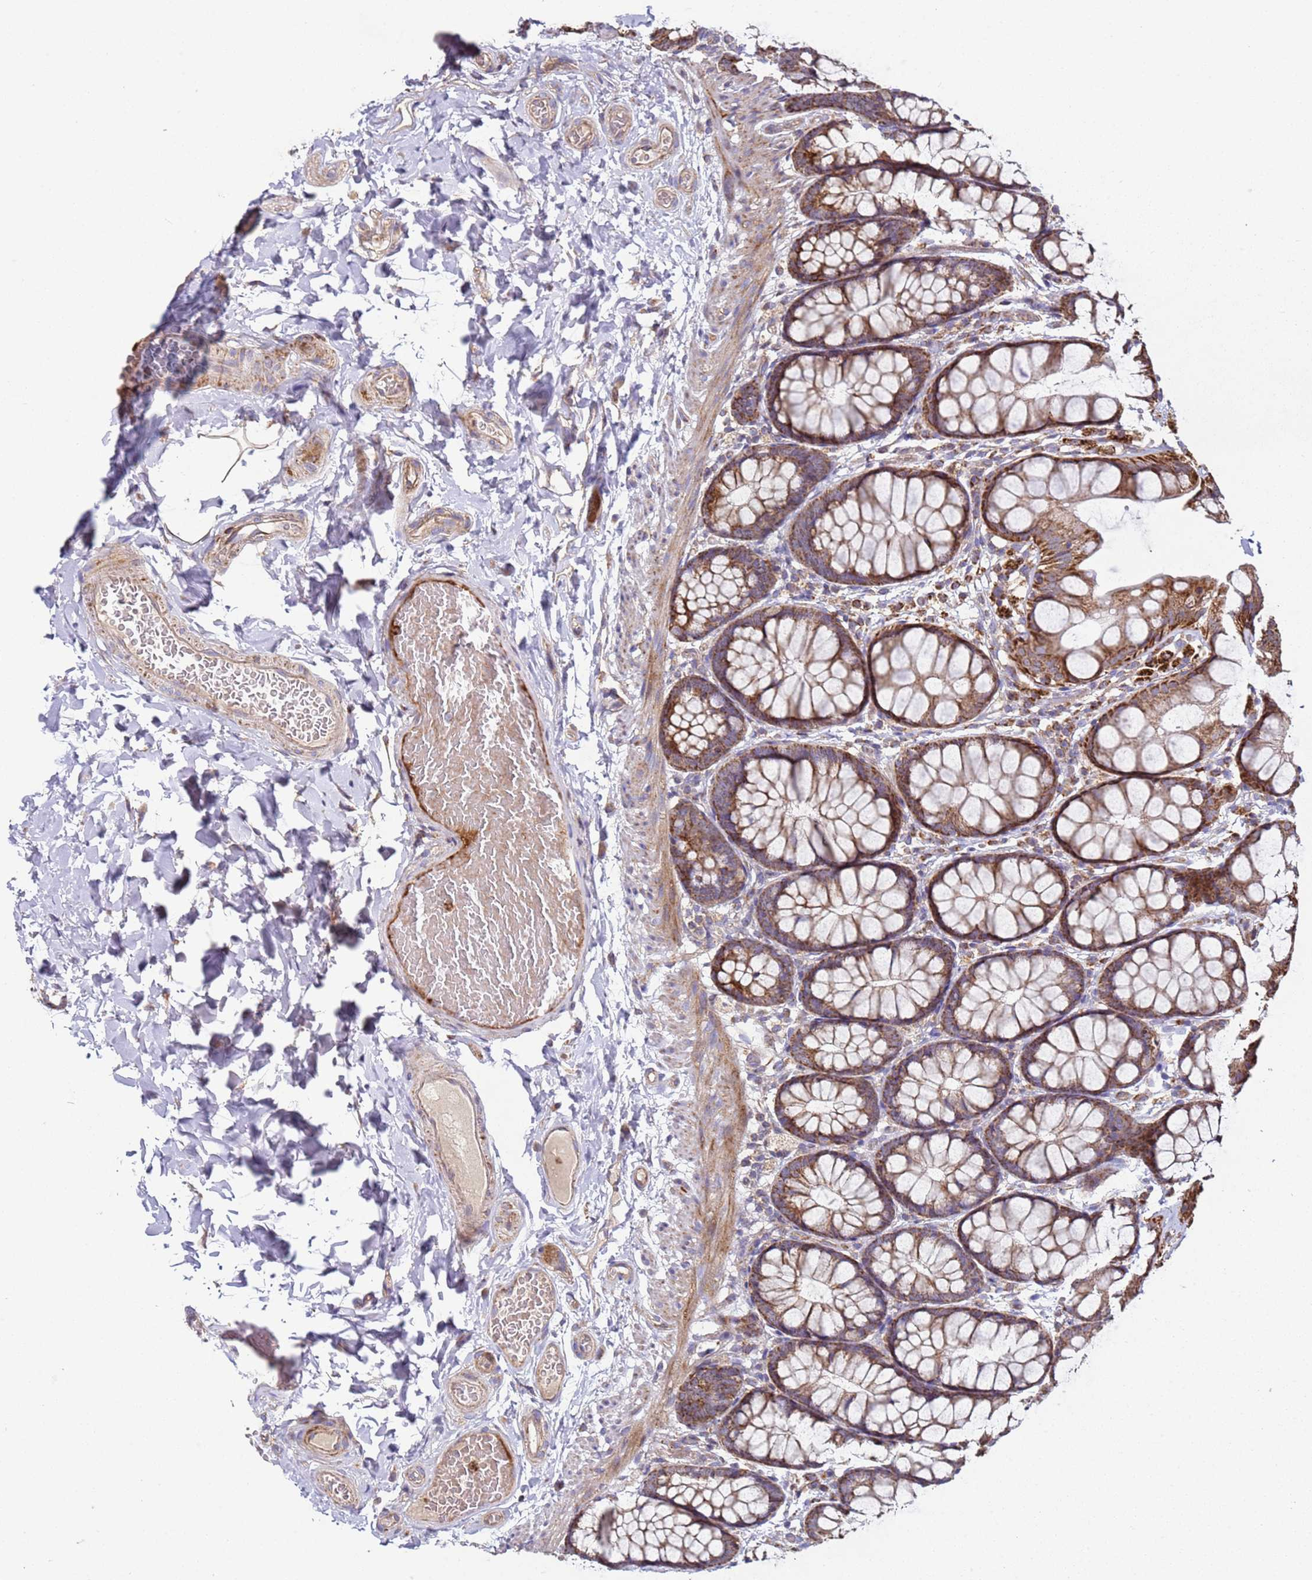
{"staining": {"intensity": "moderate", "quantity": ">75%", "location": "cytoplasmic/membranous"}, "tissue": "colon", "cell_type": "Endothelial cells", "image_type": "normal", "snomed": [{"axis": "morphology", "description": "Normal tissue, NOS"}, {"axis": "topography", "description": "Colon"}], "caption": "Colon stained with DAB (3,3'-diaminobenzidine) immunohistochemistry (IHC) shows medium levels of moderate cytoplasmic/membranous staining in about >75% of endothelial cells. Ihc stains the protein in brown and the nuclei are stained blue.", "gene": "FBXO33", "patient": {"sex": "male", "age": 47}}